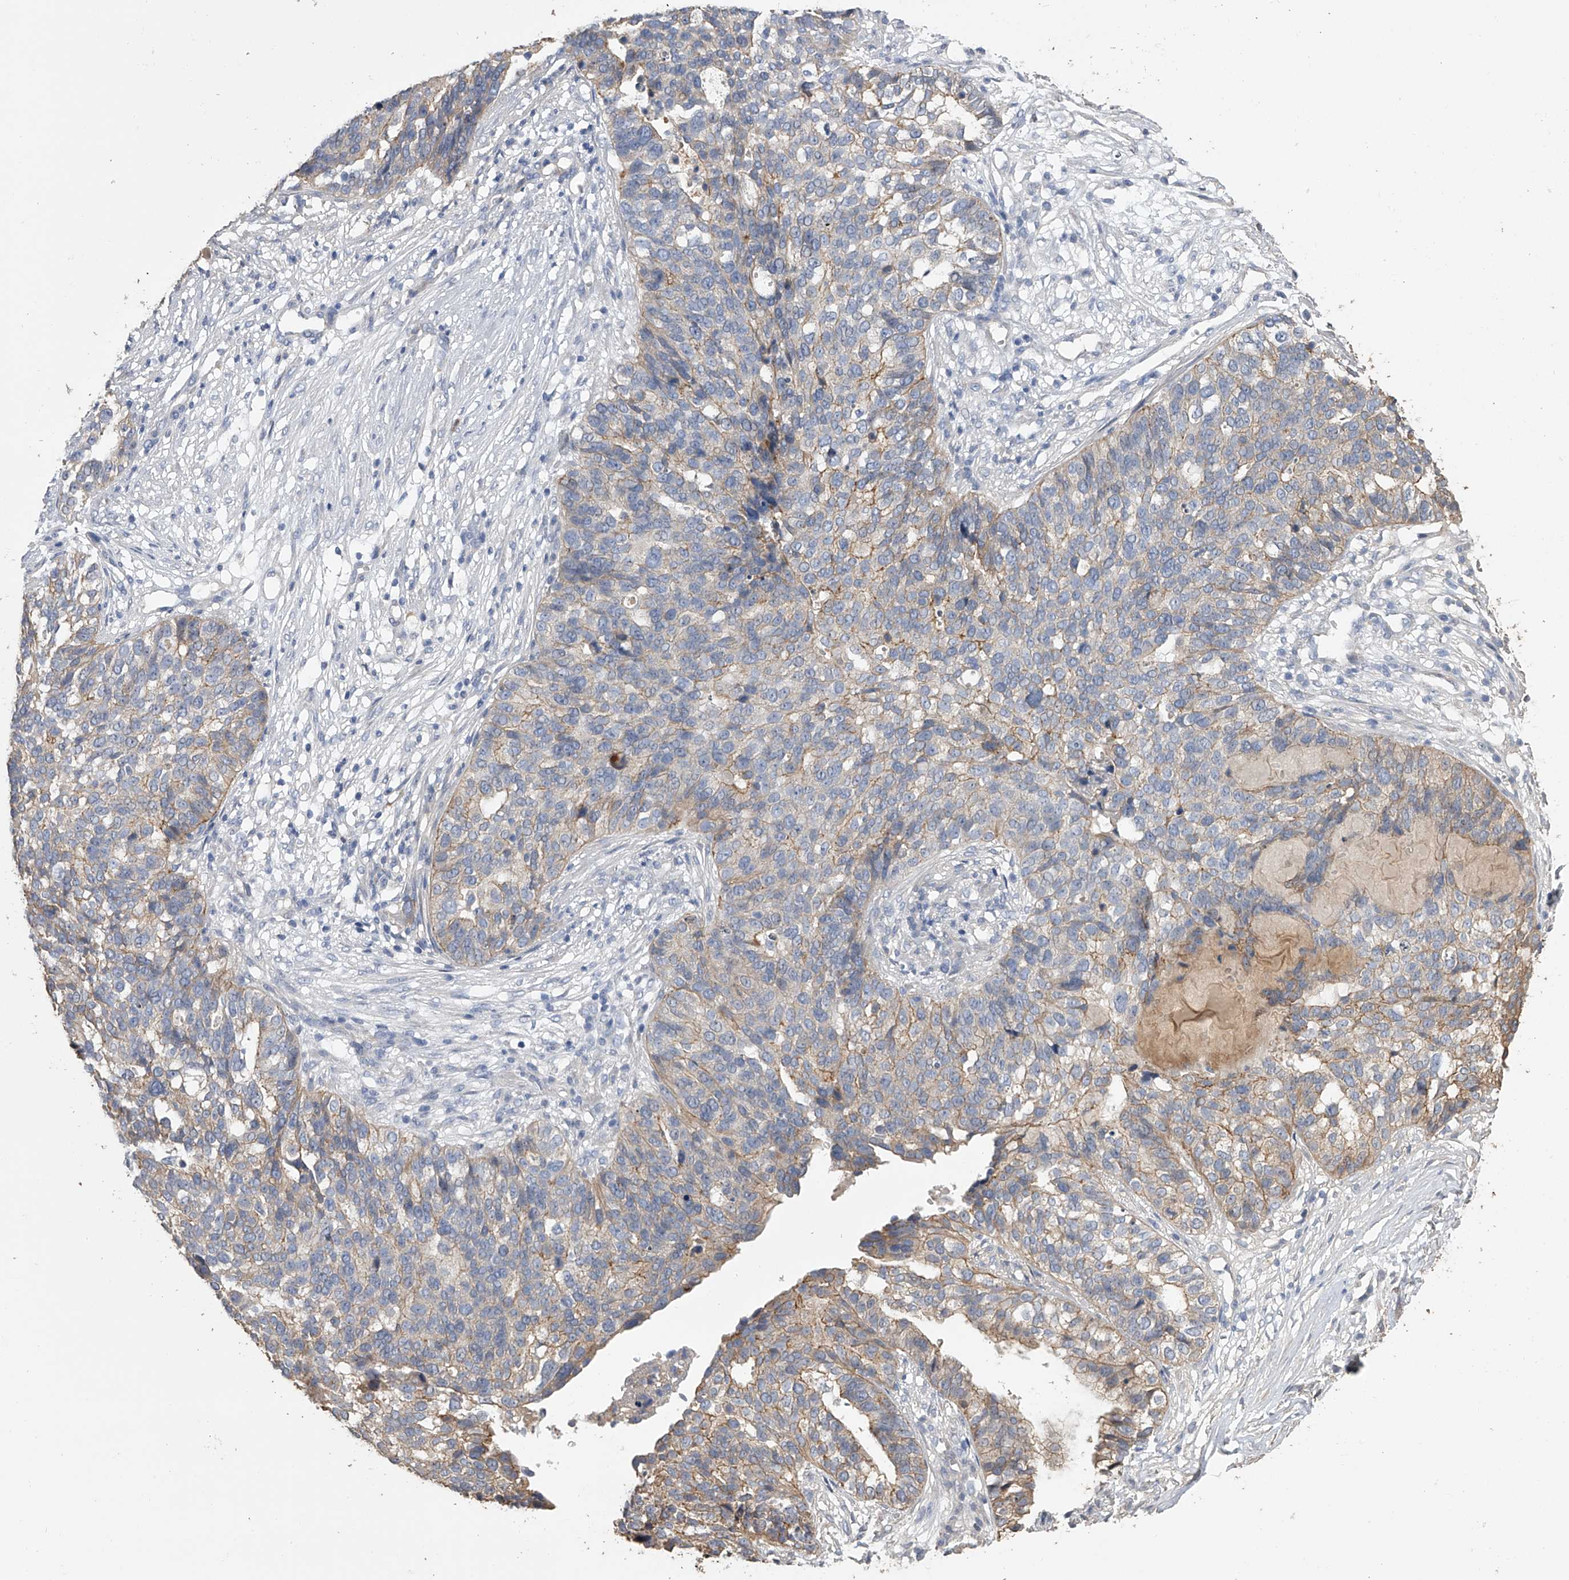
{"staining": {"intensity": "moderate", "quantity": "25%-75%", "location": "cytoplasmic/membranous"}, "tissue": "ovarian cancer", "cell_type": "Tumor cells", "image_type": "cancer", "snomed": [{"axis": "morphology", "description": "Cystadenocarcinoma, serous, NOS"}, {"axis": "topography", "description": "Ovary"}], "caption": "Tumor cells exhibit medium levels of moderate cytoplasmic/membranous staining in about 25%-75% of cells in human ovarian cancer (serous cystadenocarcinoma). The staining is performed using DAB (3,3'-diaminobenzidine) brown chromogen to label protein expression. The nuclei are counter-stained blue using hematoxylin.", "gene": "ZNF343", "patient": {"sex": "female", "age": 59}}